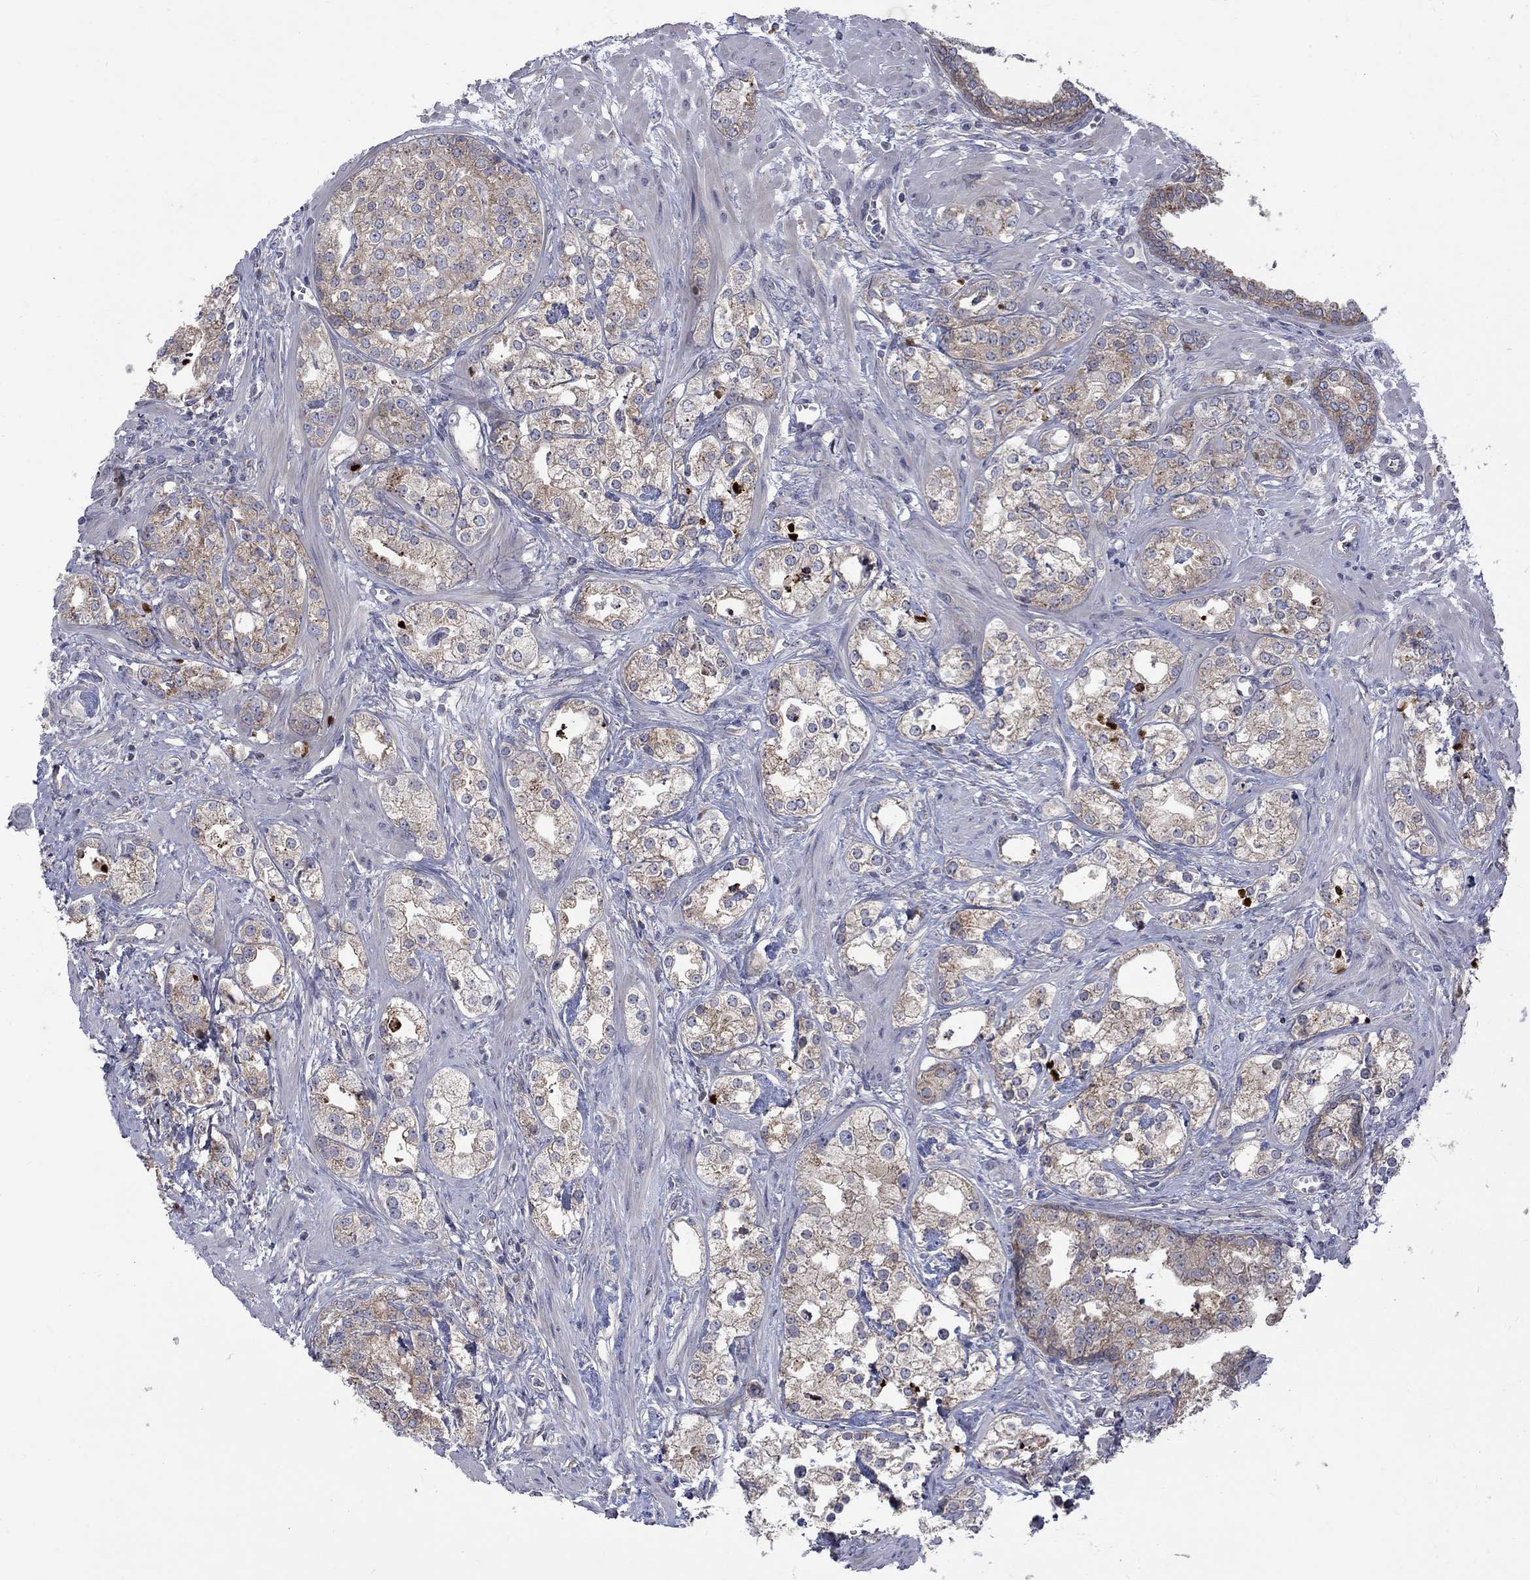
{"staining": {"intensity": "moderate", "quantity": "<25%", "location": "cytoplasmic/membranous"}, "tissue": "prostate cancer", "cell_type": "Tumor cells", "image_type": "cancer", "snomed": [{"axis": "morphology", "description": "Adenocarcinoma, NOS"}, {"axis": "topography", "description": "Prostate and seminal vesicle, NOS"}, {"axis": "topography", "description": "Prostate"}], "caption": "Immunohistochemistry of human prostate cancer demonstrates low levels of moderate cytoplasmic/membranous positivity in approximately <25% of tumor cells. The protein is stained brown, and the nuclei are stained in blue (DAB (3,3'-diaminobenzidine) IHC with brightfield microscopy, high magnification).", "gene": "SH2B1", "patient": {"sex": "male", "age": 62}}